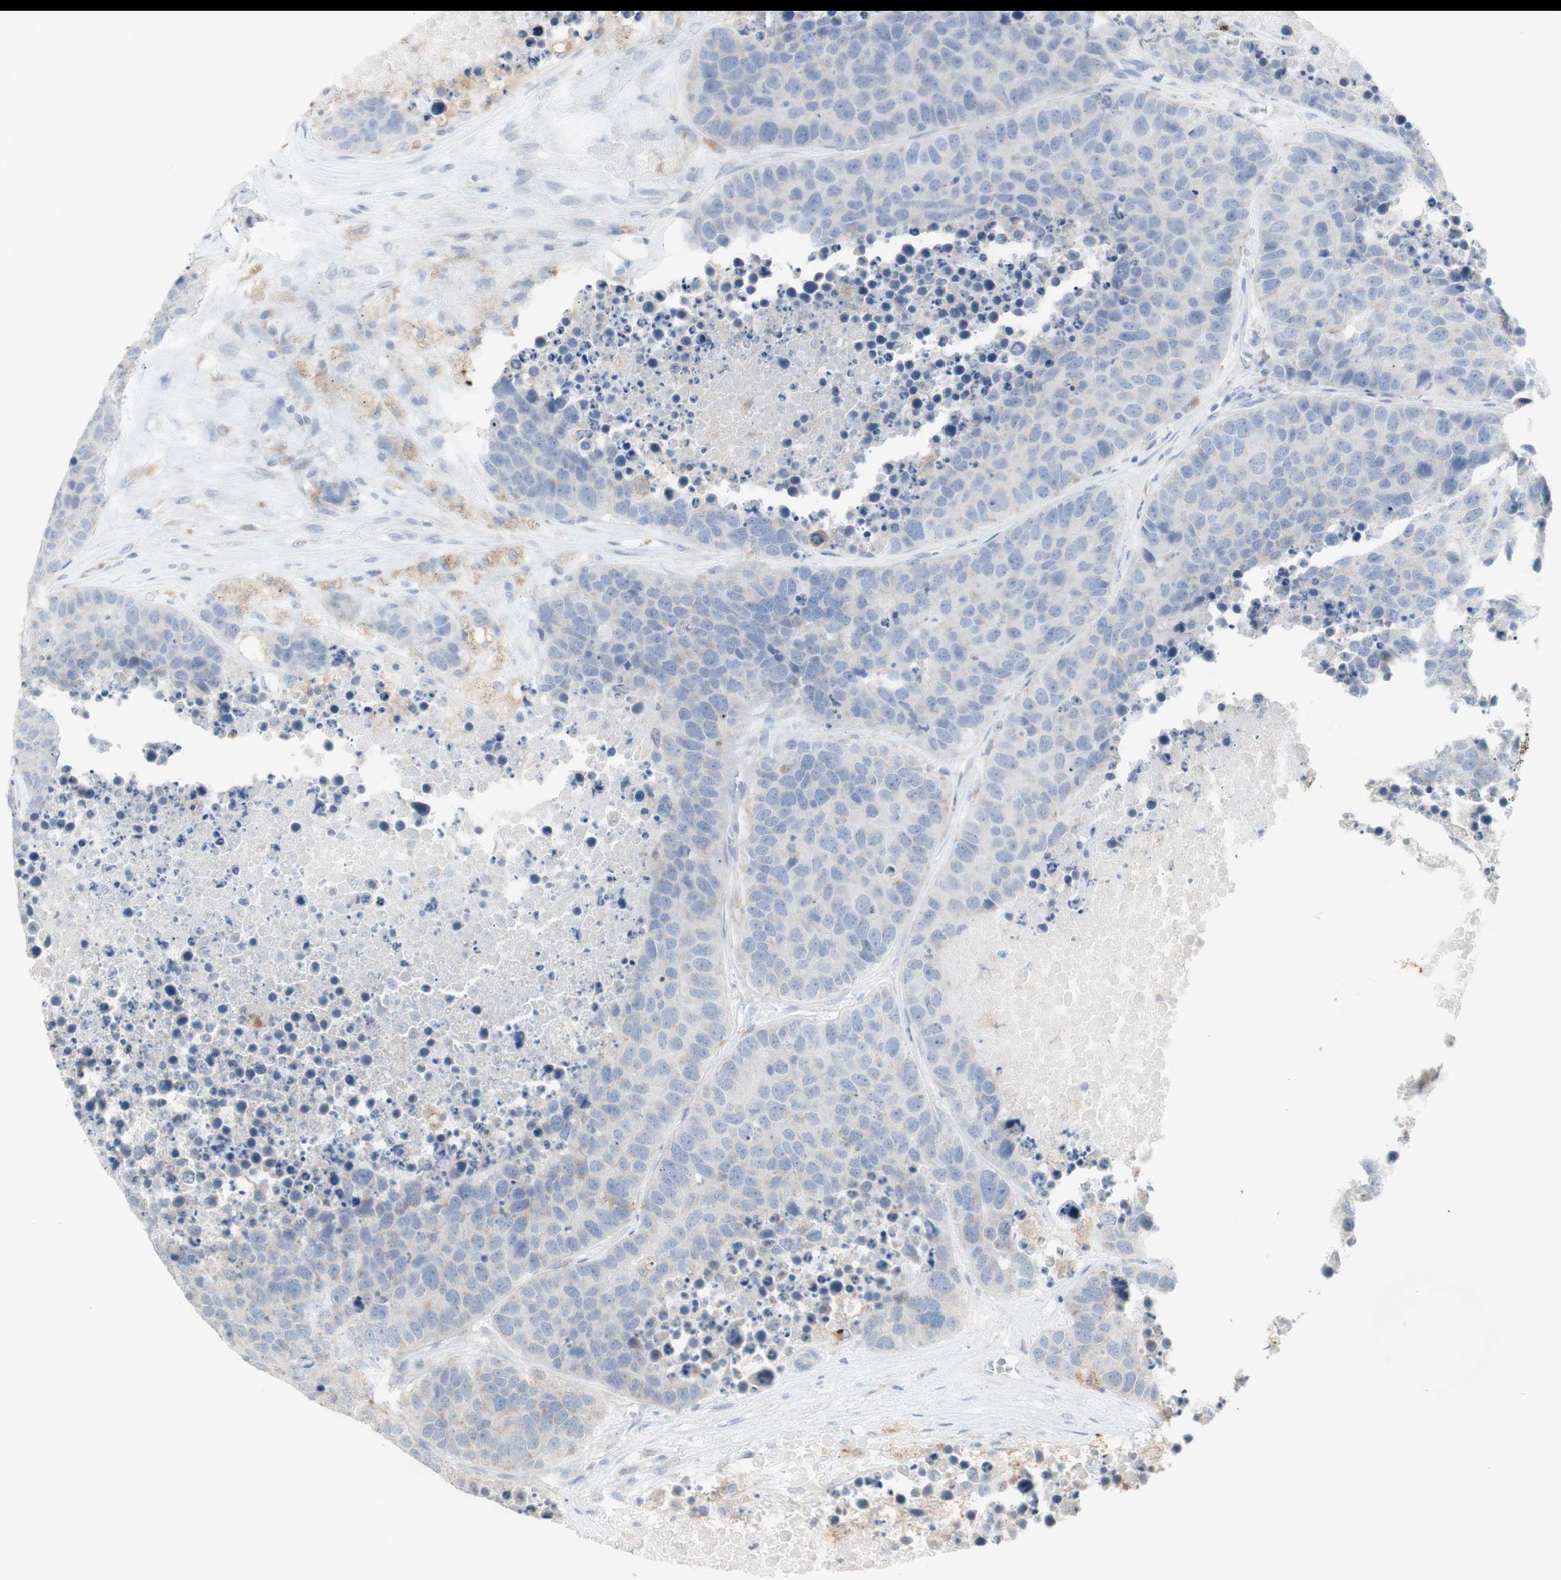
{"staining": {"intensity": "negative", "quantity": "none", "location": "none"}, "tissue": "carcinoid", "cell_type": "Tumor cells", "image_type": "cancer", "snomed": [{"axis": "morphology", "description": "Carcinoid, malignant, NOS"}, {"axis": "topography", "description": "Lung"}], "caption": "Immunohistochemical staining of human carcinoid (malignant) shows no significant positivity in tumor cells.", "gene": "ATP6V1B1", "patient": {"sex": "male", "age": 60}}